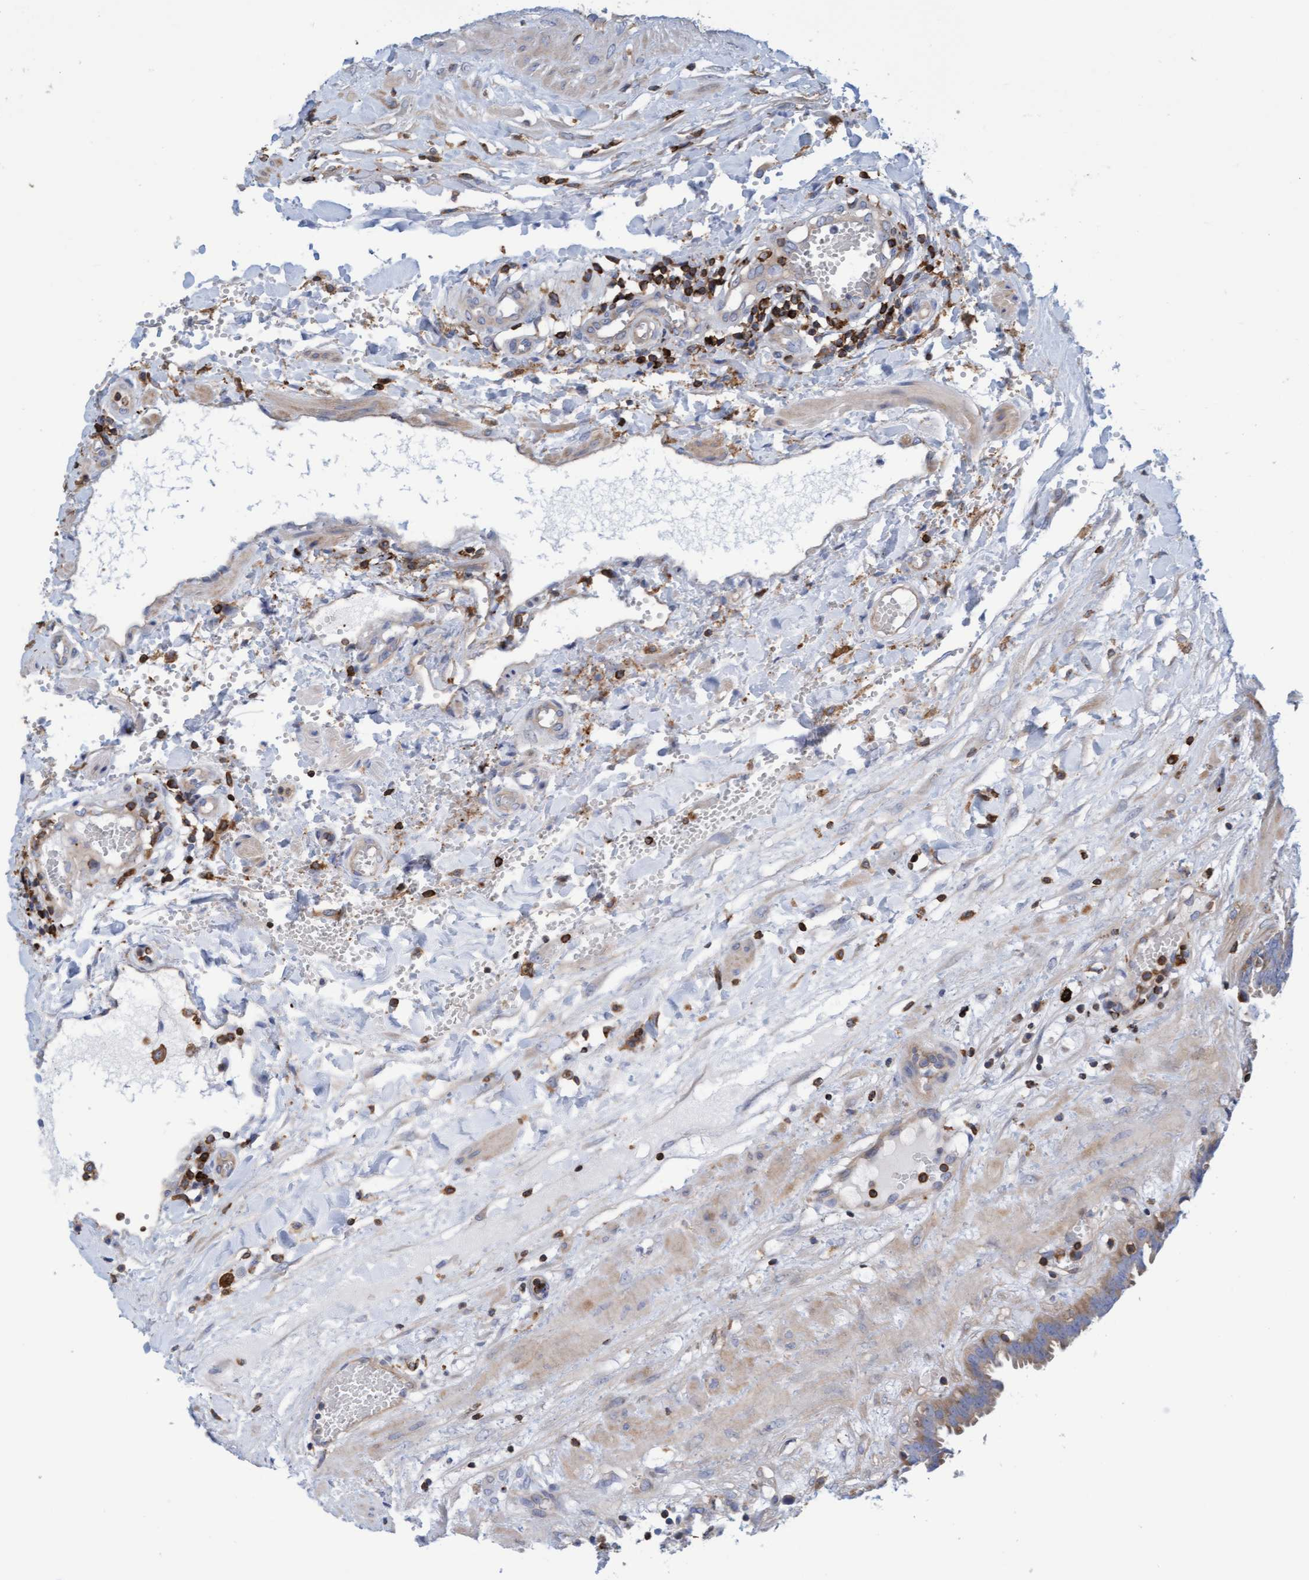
{"staining": {"intensity": "weak", "quantity": "25%-75%", "location": "cytoplasmic/membranous"}, "tissue": "fallopian tube", "cell_type": "Glandular cells", "image_type": "normal", "snomed": [{"axis": "morphology", "description": "Normal tissue, NOS"}, {"axis": "topography", "description": "Fallopian tube"}, {"axis": "topography", "description": "Placenta"}], "caption": "Fallopian tube was stained to show a protein in brown. There is low levels of weak cytoplasmic/membranous positivity in about 25%-75% of glandular cells.", "gene": "FNBP1", "patient": {"sex": "female", "age": 32}}